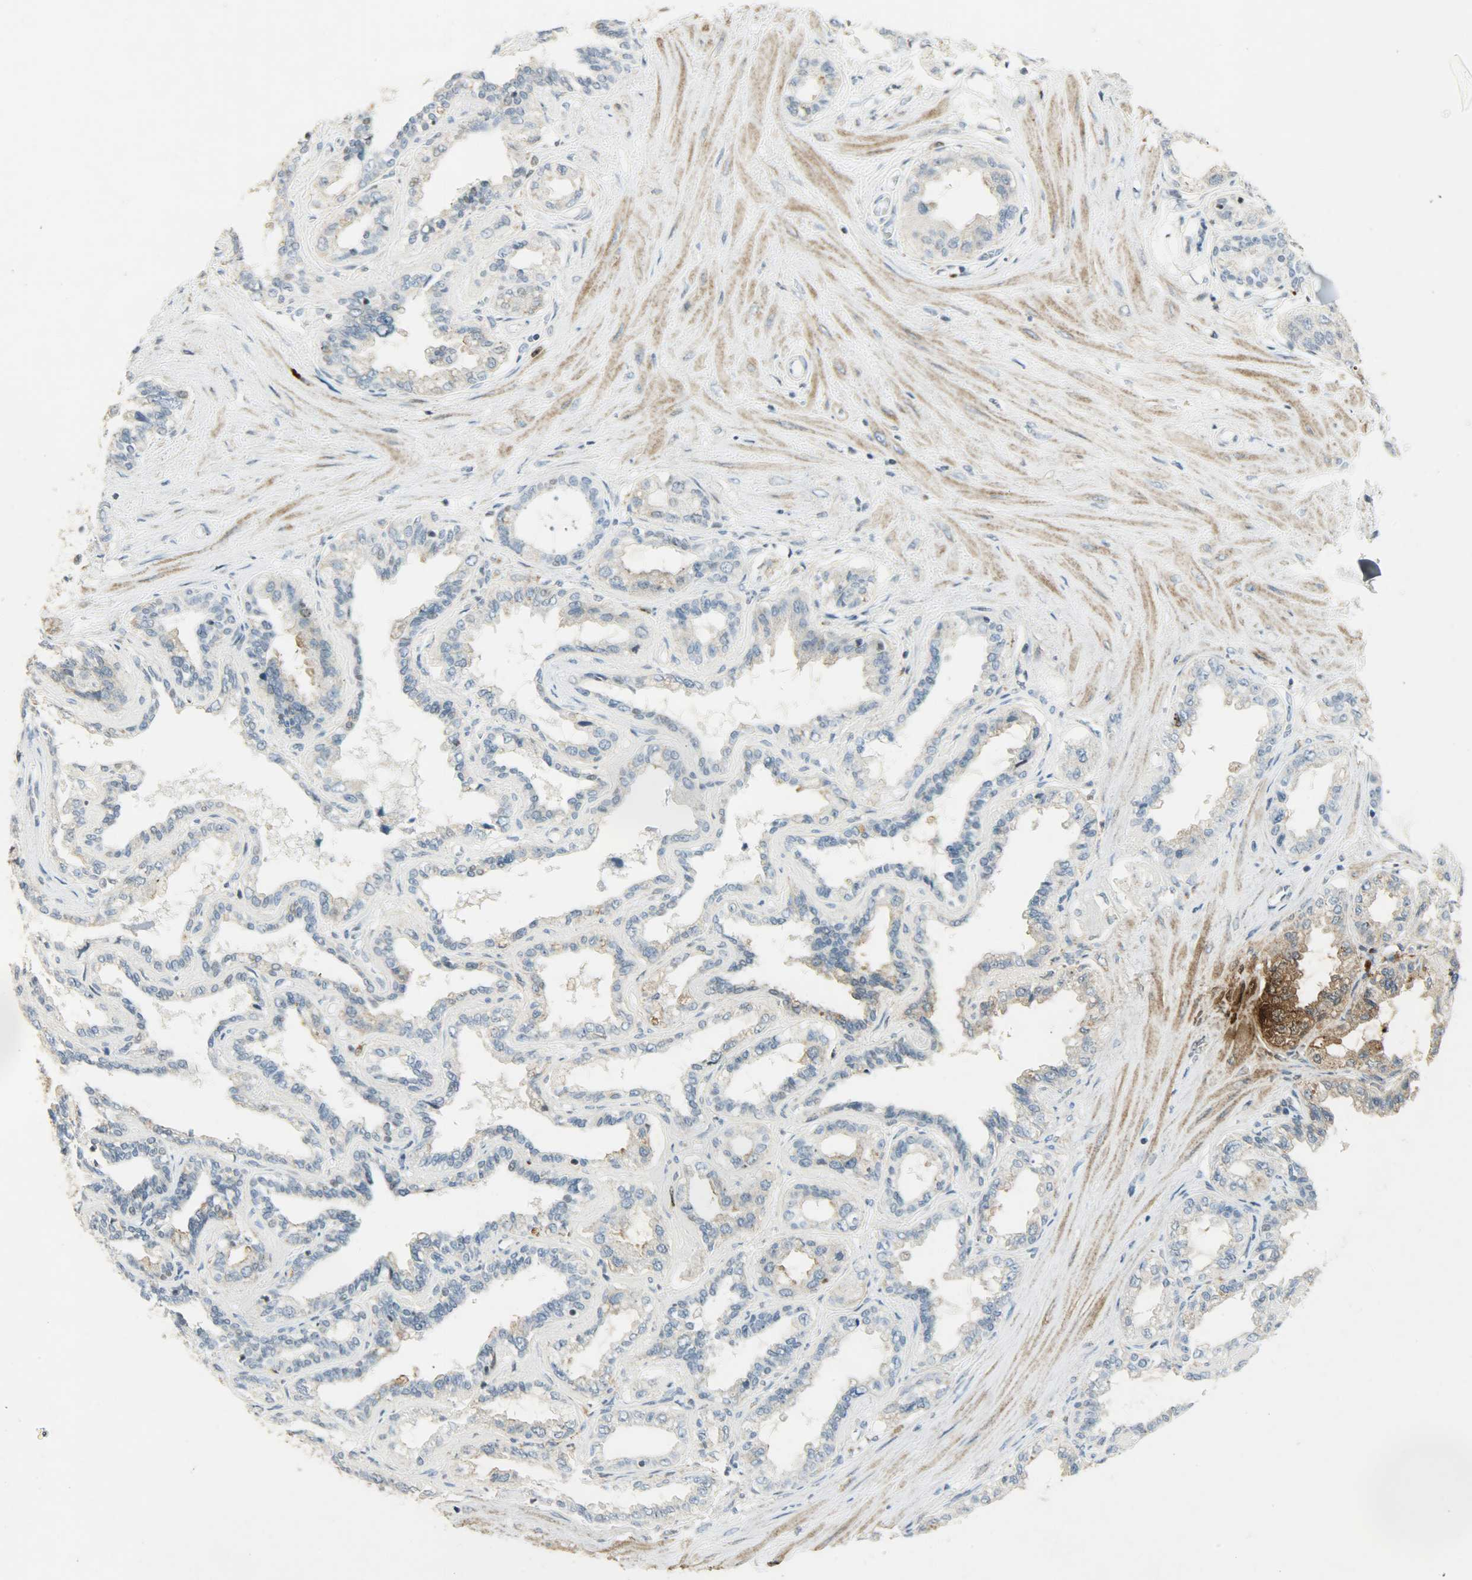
{"staining": {"intensity": "strong", "quantity": "<25%", "location": "cytoplasmic/membranous"}, "tissue": "seminal vesicle", "cell_type": "Glandular cells", "image_type": "normal", "snomed": [{"axis": "morphology", "description": "Normal tissue, NOS"}, {"axis": "morphology", "description": "Inflammation, NOS"}, {"axis": "topography", "description": "Urinary bladder"}, {"axis": "topography", "description": "Prostate"}, {"axis": "topography", "description": "Seminal veicle"}], "caption": "About <25% of glandular cells in normal seminal vesicle reveal strong cytoplasmic/membranous protein positivity as visualized by brown immunohistochemical staining.", "gene": "AURKB", "patient": {"sex": "male", "age": 82}}